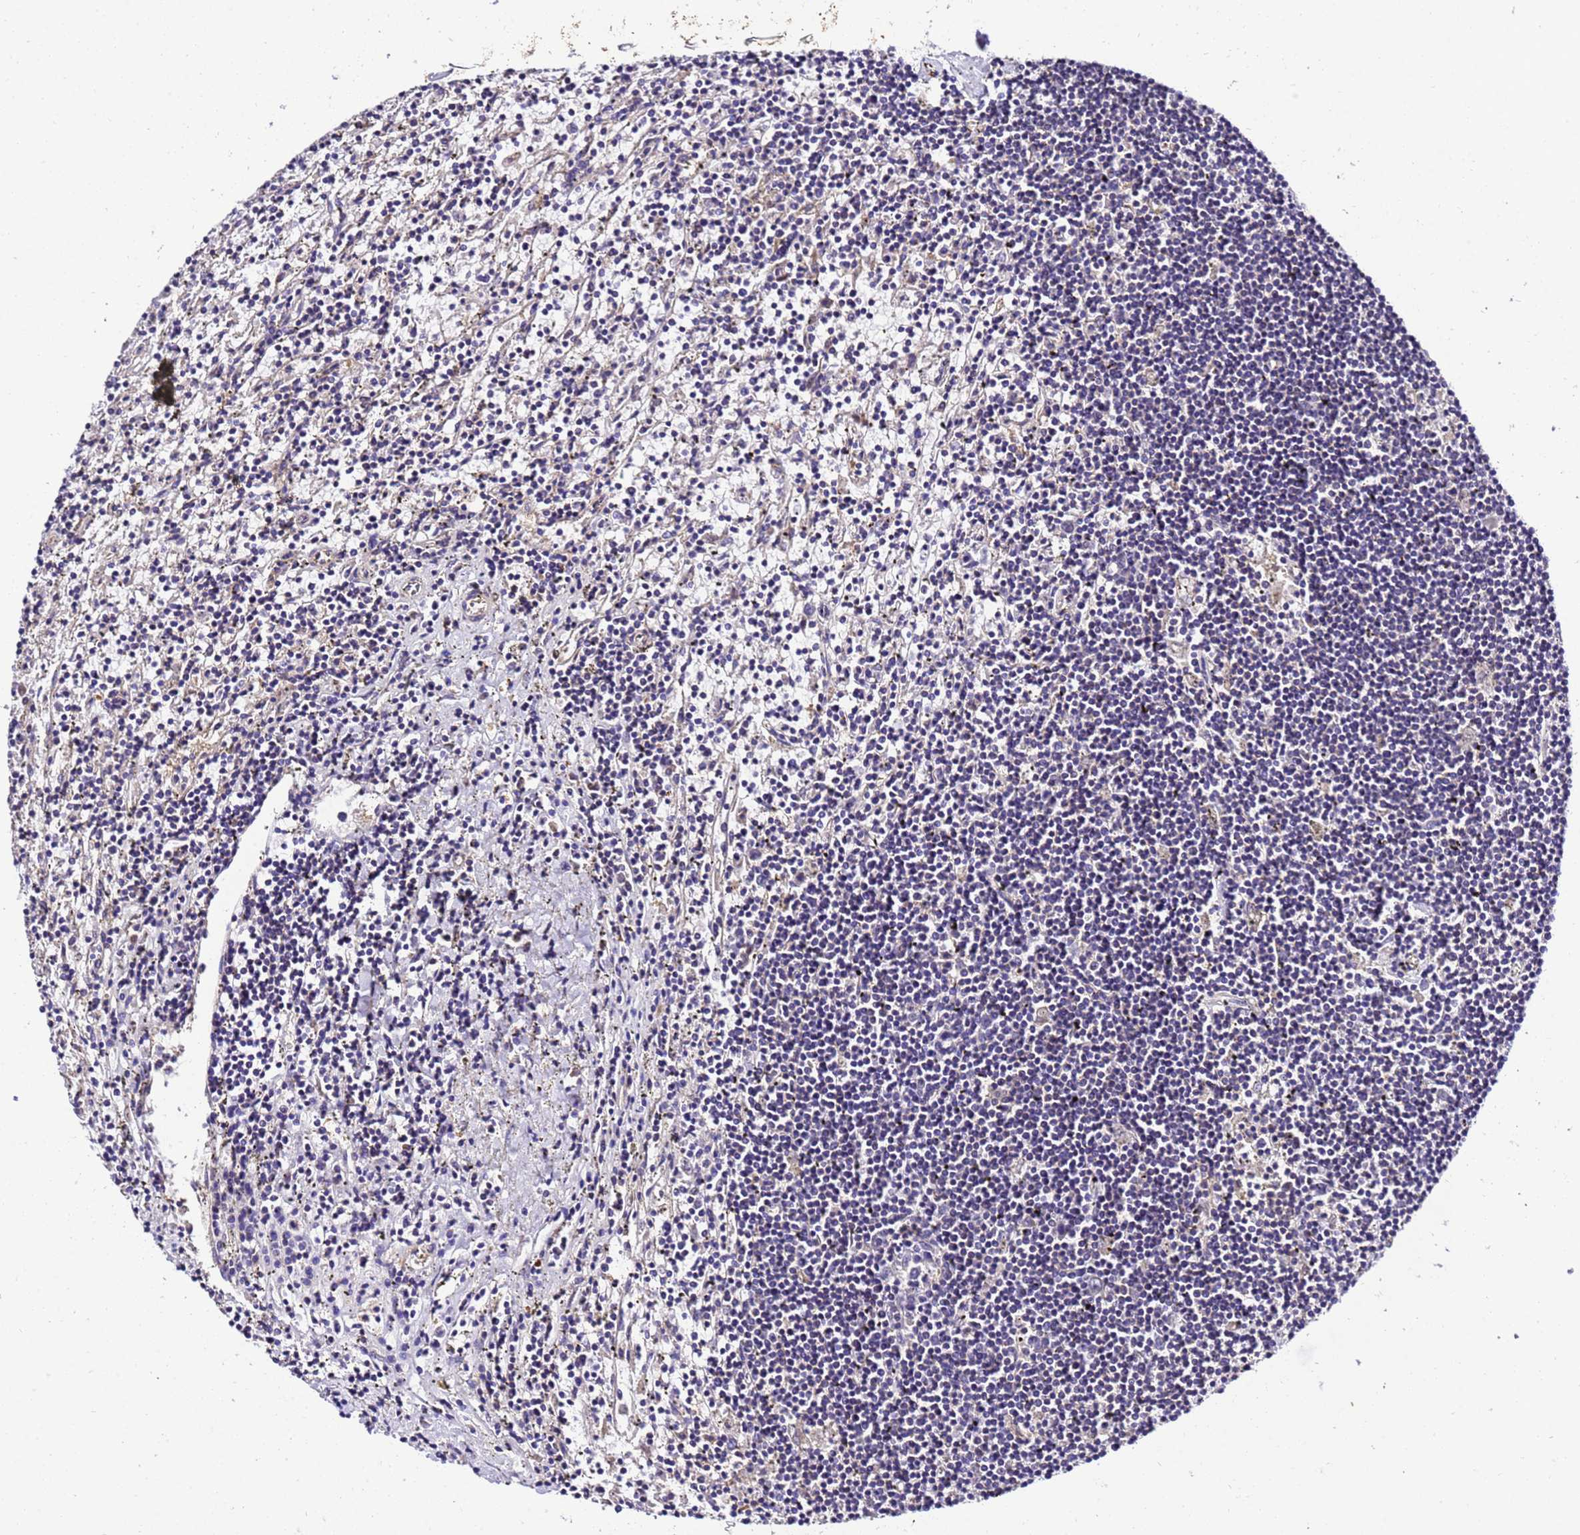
{"staining": {"intensity": "negative", "quantity": "none", "location": "none"}, "tissue": "lymphoma", "cell_type": "Tumor cells", "image_type": "cancer", "snomed": [{"axis": "morphology", "description": "Malignant lymphoma, non-Hodgkin's type, Low grade"}, {"axis": "topography", "description": "Spleen"}], "caption": "Immunohistochemical staining of human low-grade malignant lymphoma, non-Hodgkin's type demonstrates no significant positivity in tumor cells. (Brightfield microscopy of DAB (3,3'-diaminobenzidine) immunohistochemistry at high magnification).", "gene": "ZNF417", "patient": {"sex": "male", "age": 76}}